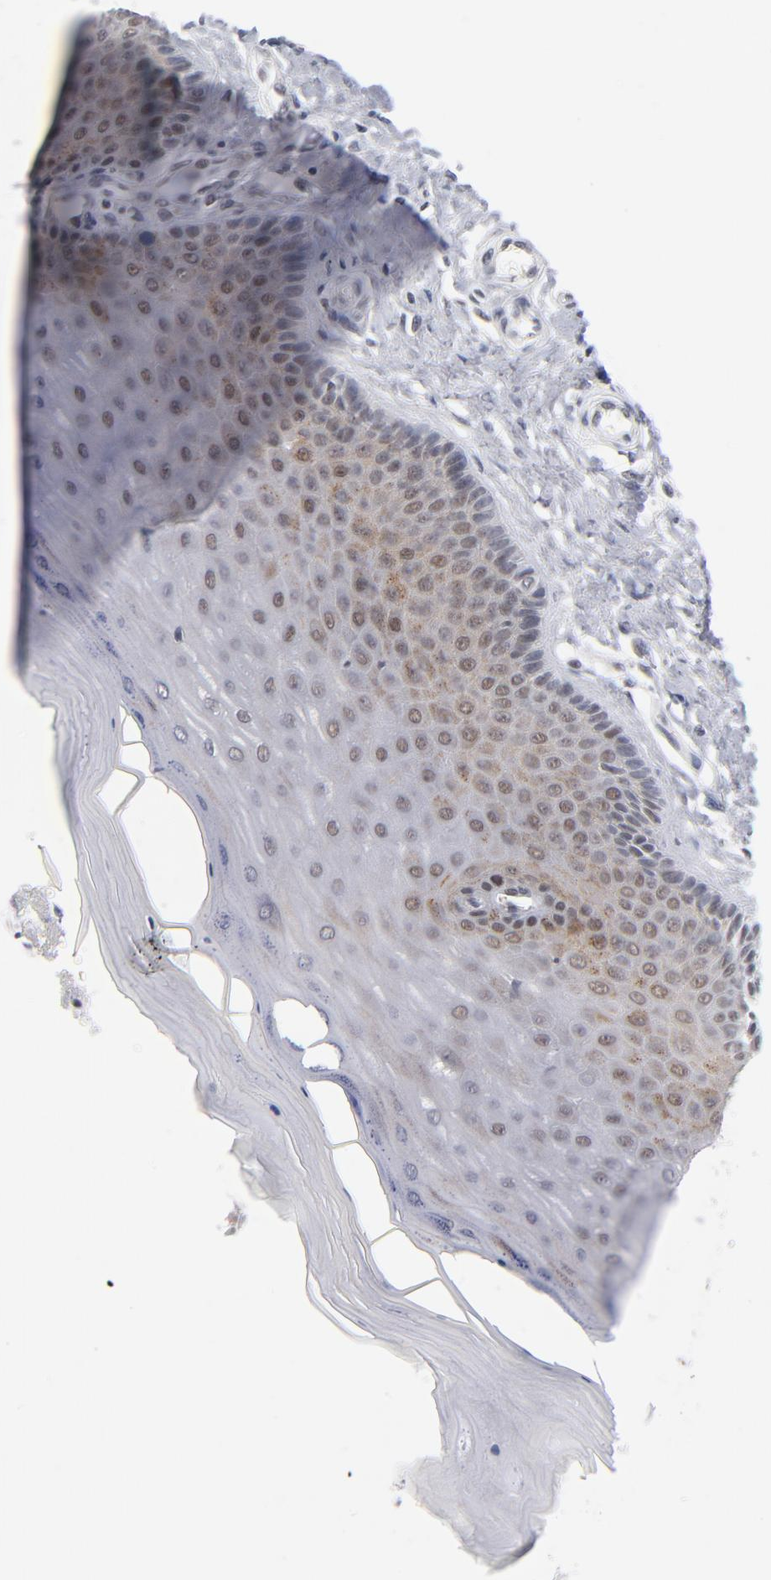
{"staining": {"intensity": "negative", "quantity": "none", "location": "none"}, "tissue": "cervix", "cell_type": "Glandular cells", "image_type": "normal", "snomed": [{"axis": "morphology", "description": "Normal tissue, NOS"}, {"axis": "topography", "description": "Cervix"}], "caption": "DAB (3,3'-diaminobenzidine) immunohistochemical staining of unremarkable human cervix reveals no significant staining in glandular cells.", "gene": "BAP1", "patient": {"sex": "female", "age": 55}}